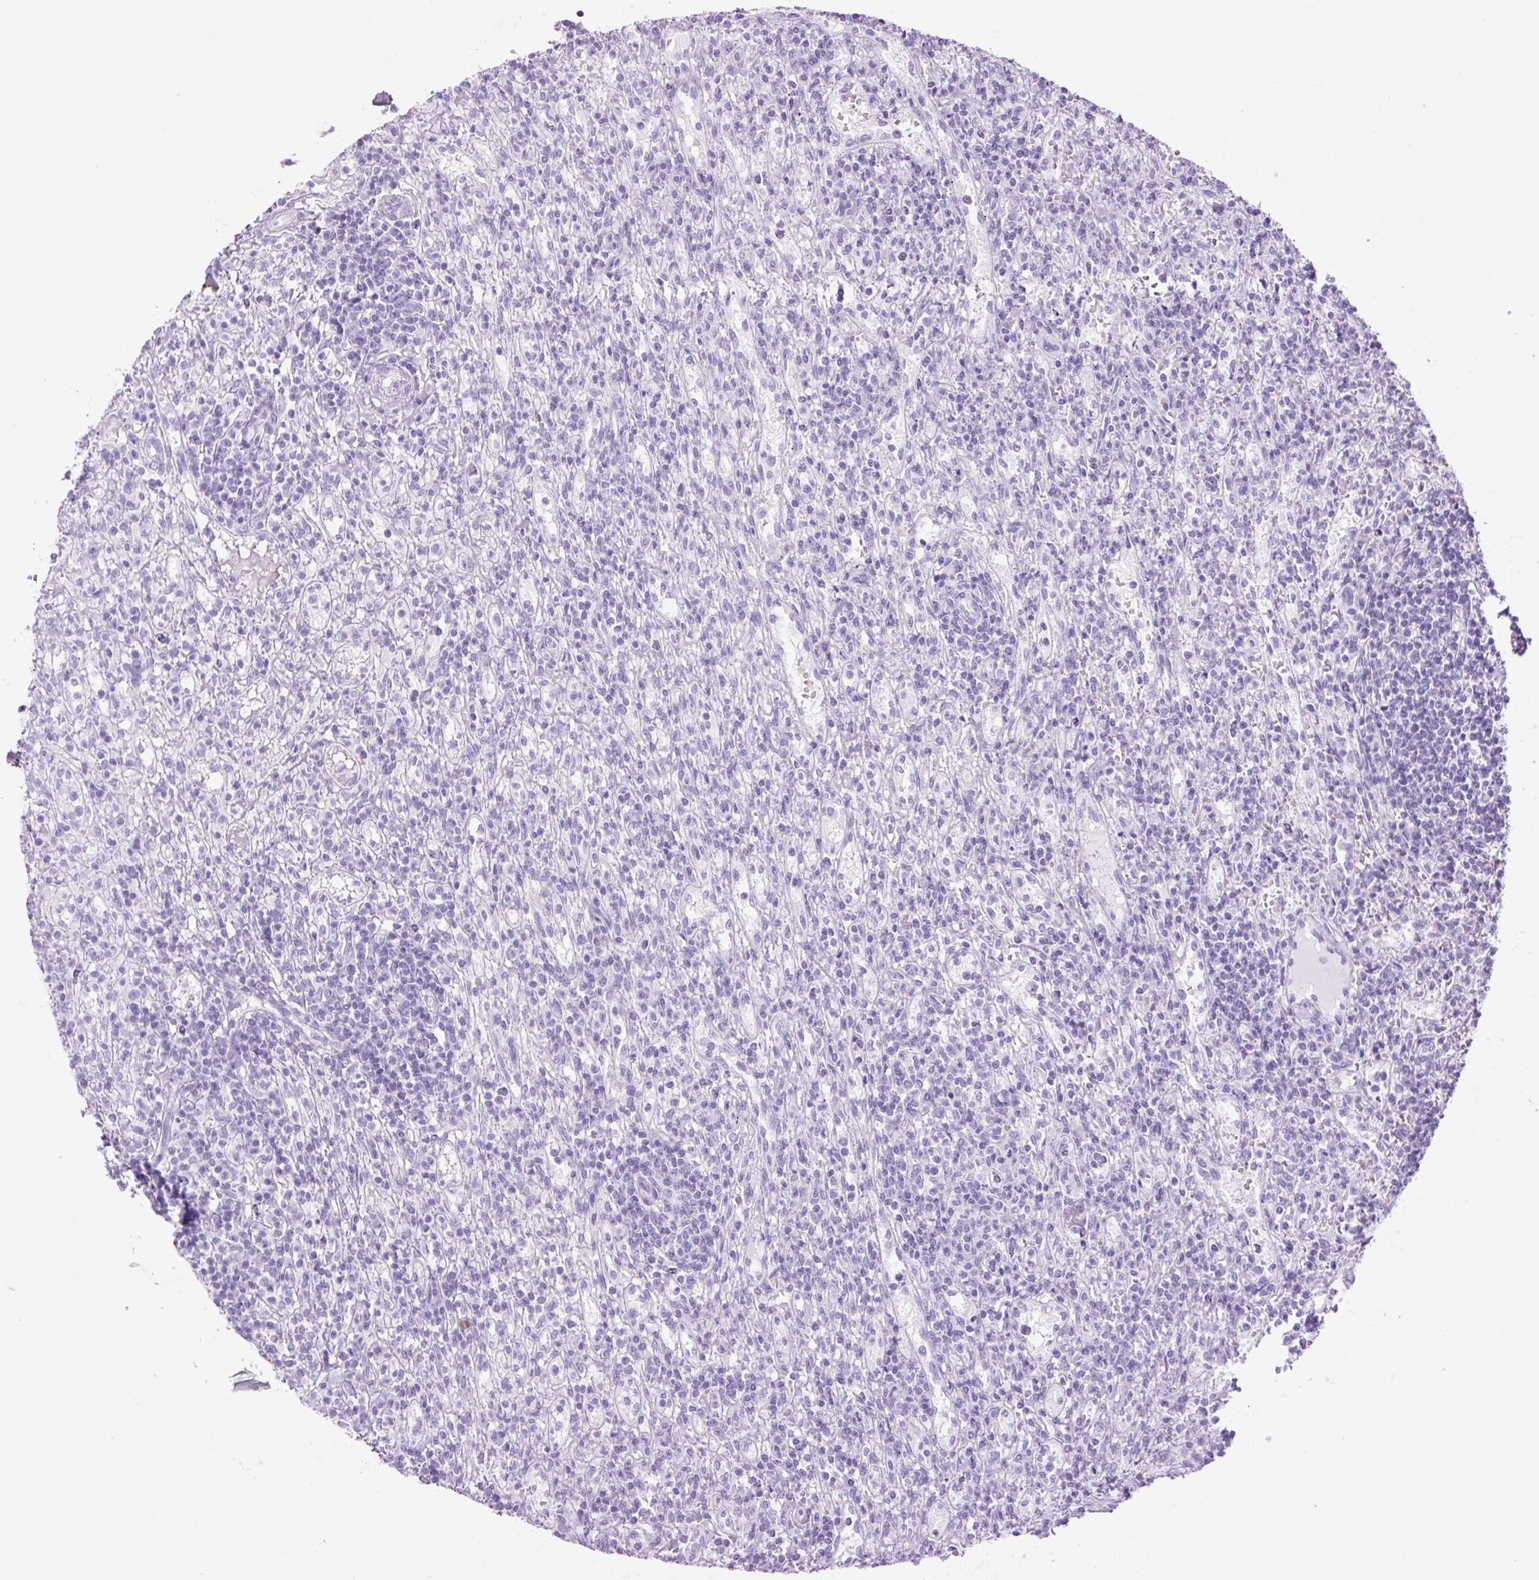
{"staining": {"intensity": "negative", "quantity": "none", "location": "none"}, "tissue": "lymphoma", "cell_type": "Tumor cells", "image_type": "cancer", "snomed": [{"axis": "morphology", "description": "Malignant lymphoma, non-Hodgkin's type, Low grade"}, {"axis": "topography", "description": "Spleen"}], "caption": "This is an IHC image of human low-grade malignant lymphoma, non-Hodgkin's type. There is no positivity in tumor cells.", "gene": "TFF2", "patient": {"sex": "male", "age": 76}}